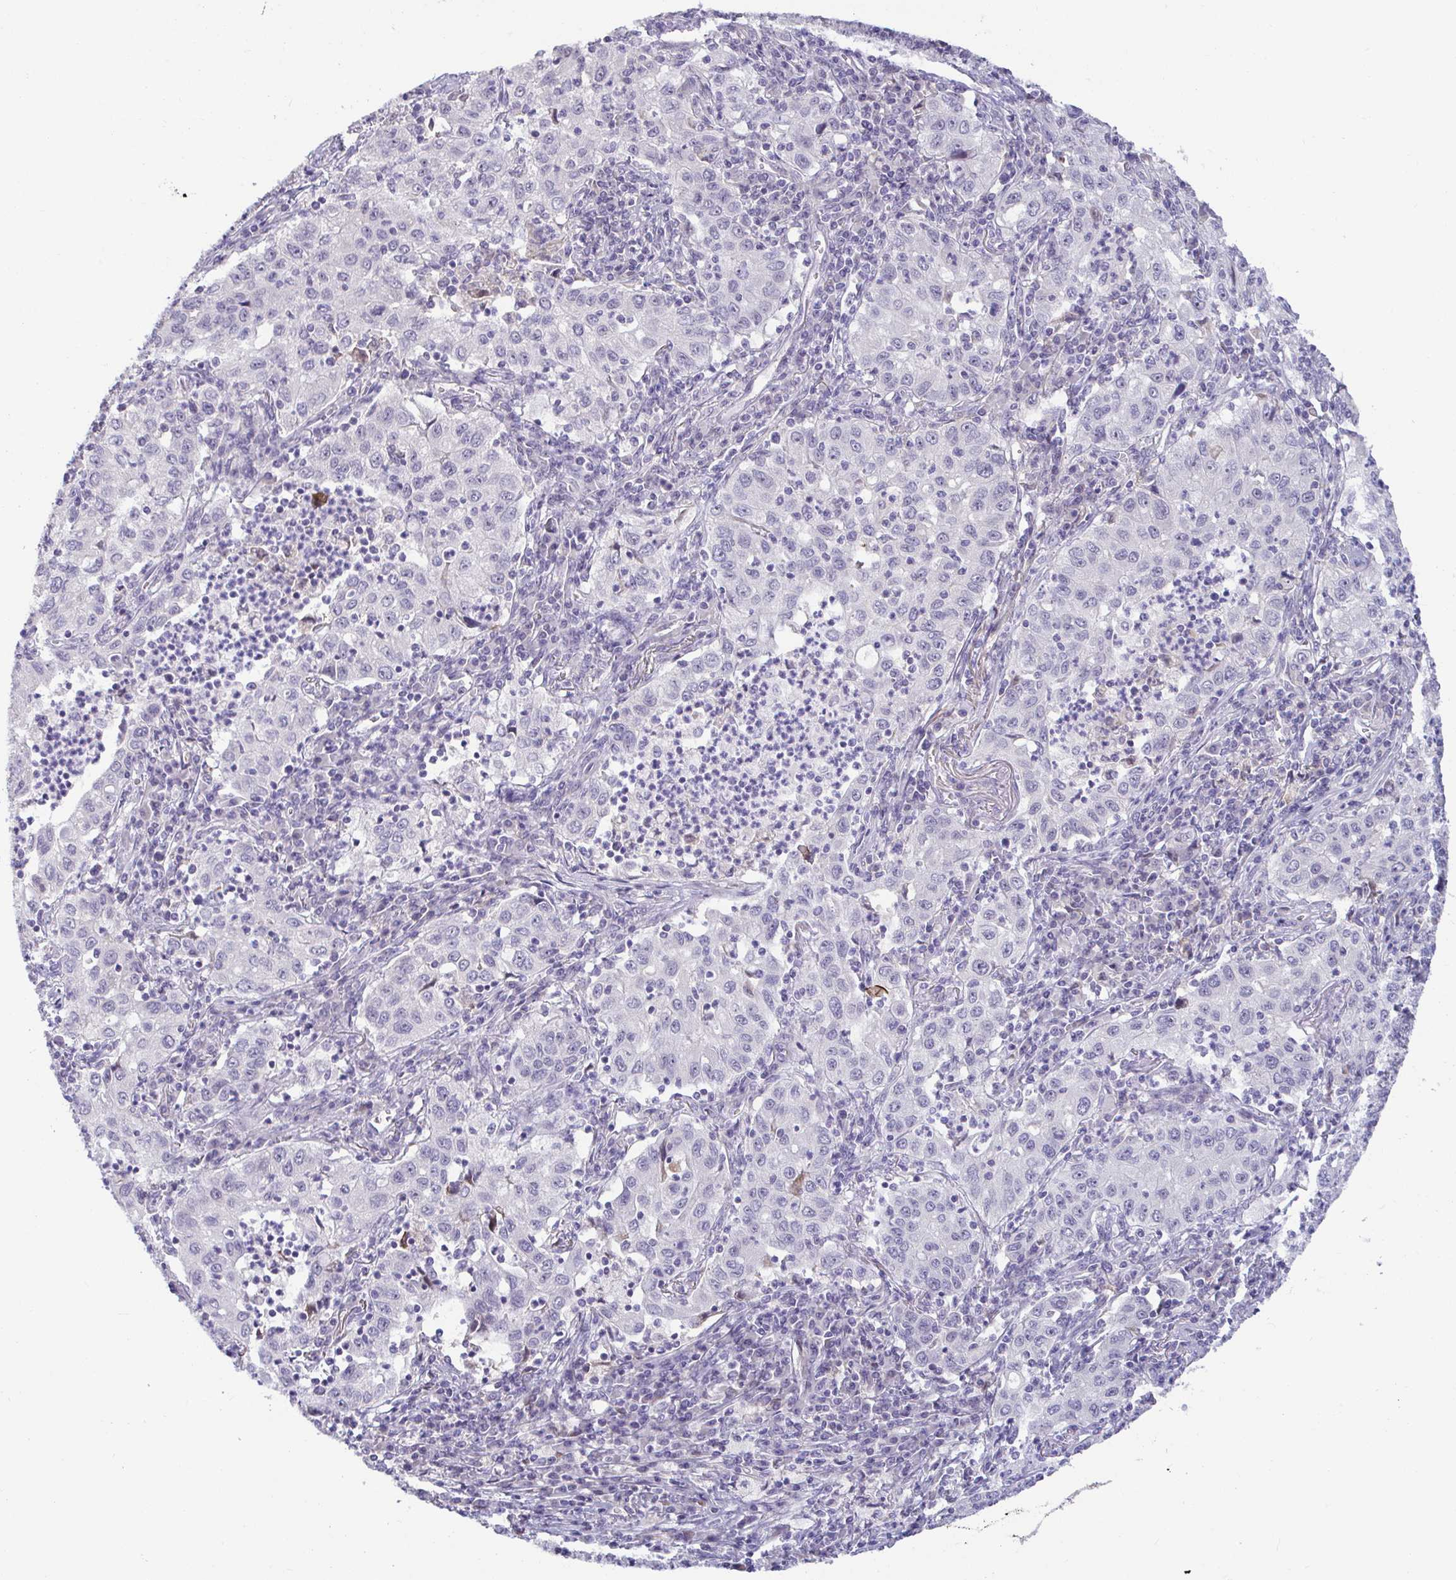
{"staining": {"intensity": "negative", "quantity": "none", "location": "none"}, "tissue": "lung cancer", "cell_type": "Tumor cells", "image_type": "cancer", "snomed": [{"axis": "morphology", "description": "Squamous cell carcinoma, NOS"}, {"axis": "topography", "description": "Lung"}], "caption": "Immunohistochemistry (IHC) image of neoplastic tissue: lung cancer (squamous cell carcinoma) stained with DAB (3,3'-diaminobenzidine) displays no significant protein staining in tumor cells. Nuclei are stained in blue.", "gene": "GSTM1", "patient": {"sex": "male", "age": 71}}